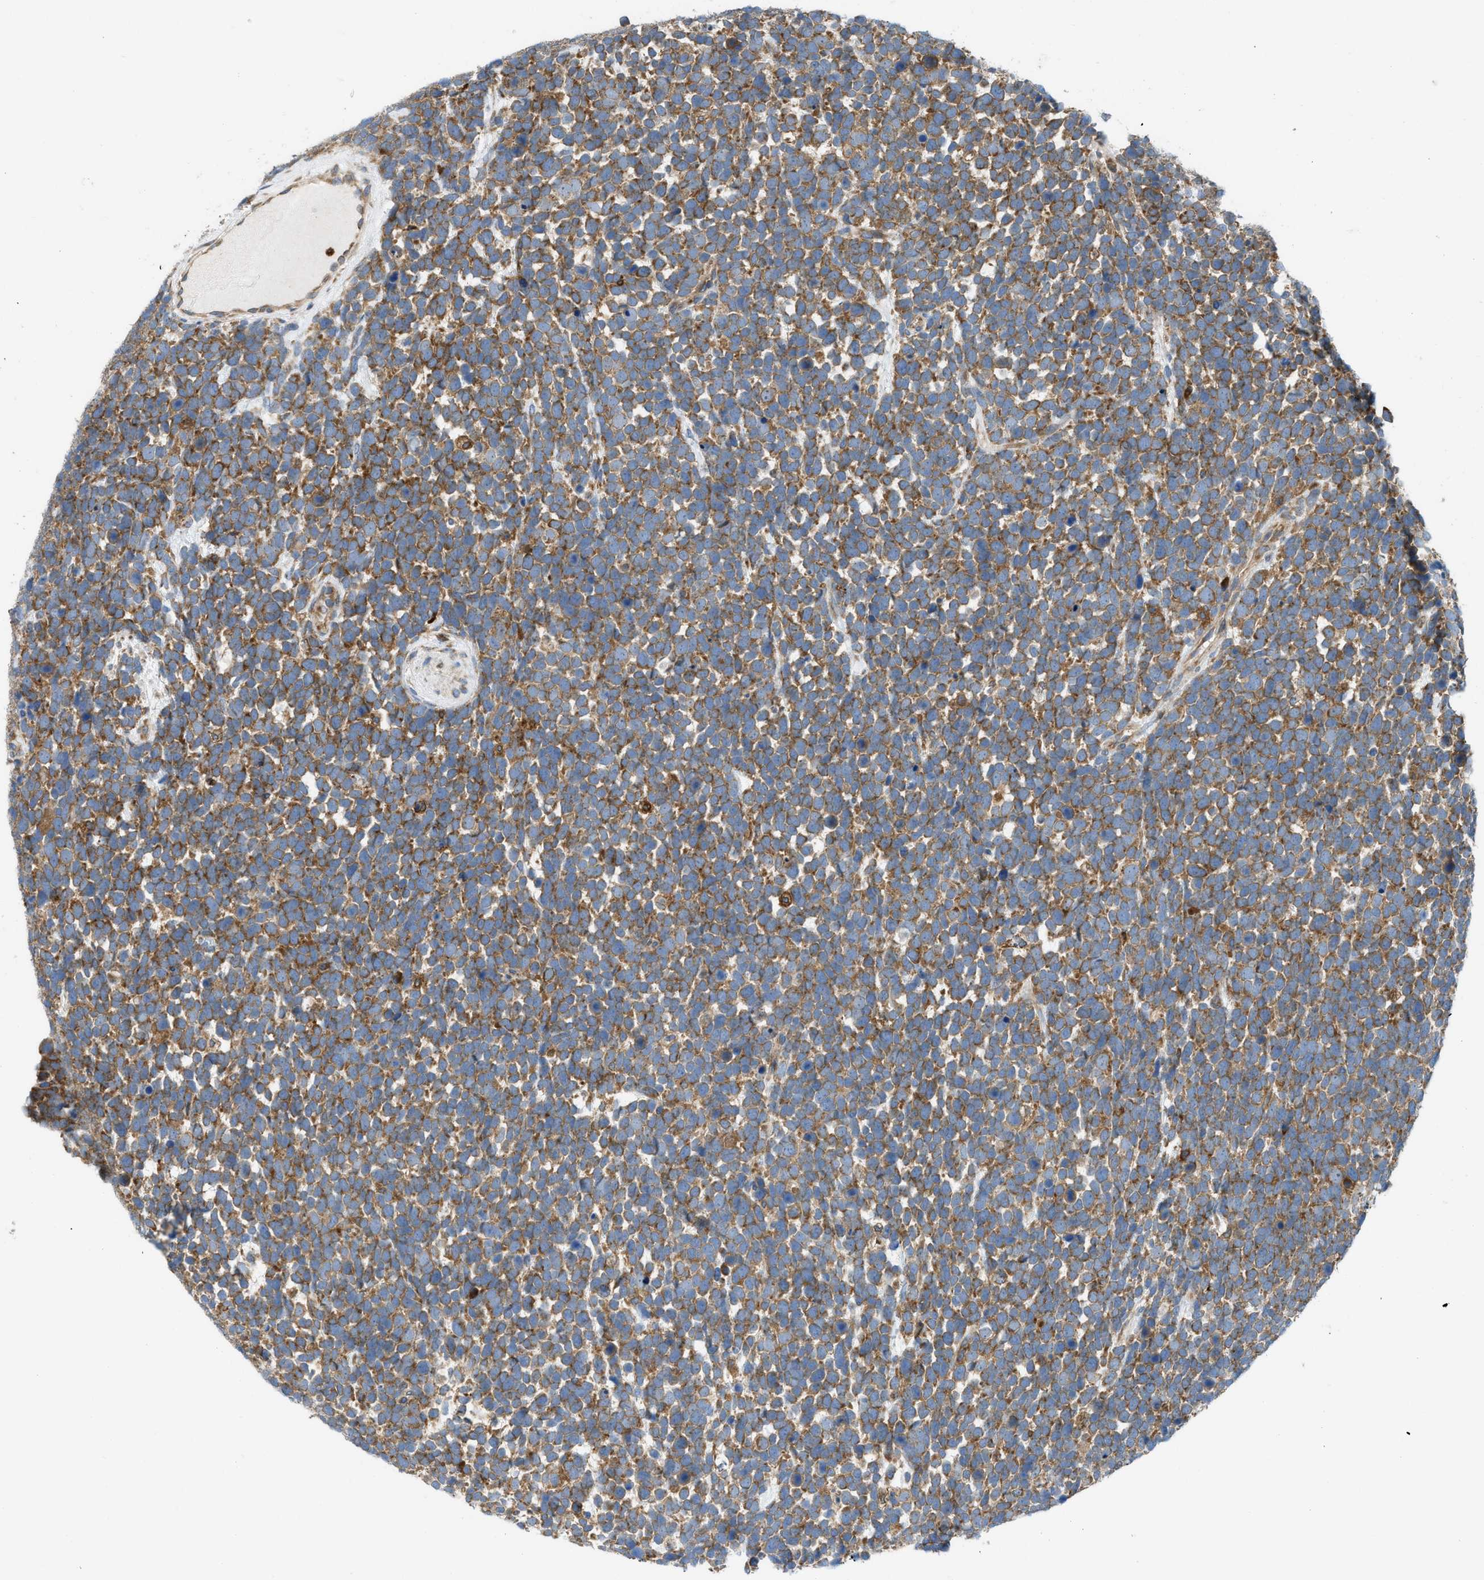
{"staining": {"intensity": "moderate", "quantity": ">75%", "location": "cytoplasmic/membranous"}, "tissue": "urothelial cancer", "cell_type": "Tumor cells", "image_type": "cancer", "snomed": [{"axis": "morphology", "description": "Urothelial carcinoma, High grade"}, {"axis": "topography", "description": "Urinary bladder"}], "caption": "A photomicrograph showing moderate cytoplasmic/membranous positivity in approximately >75% of tumor cells in urothelial carcinoma (high-grade), as visualized by brown immunohistochemical staining.", "gene": "GPAT4", "patient": {"sex": "female", "age": 82}}